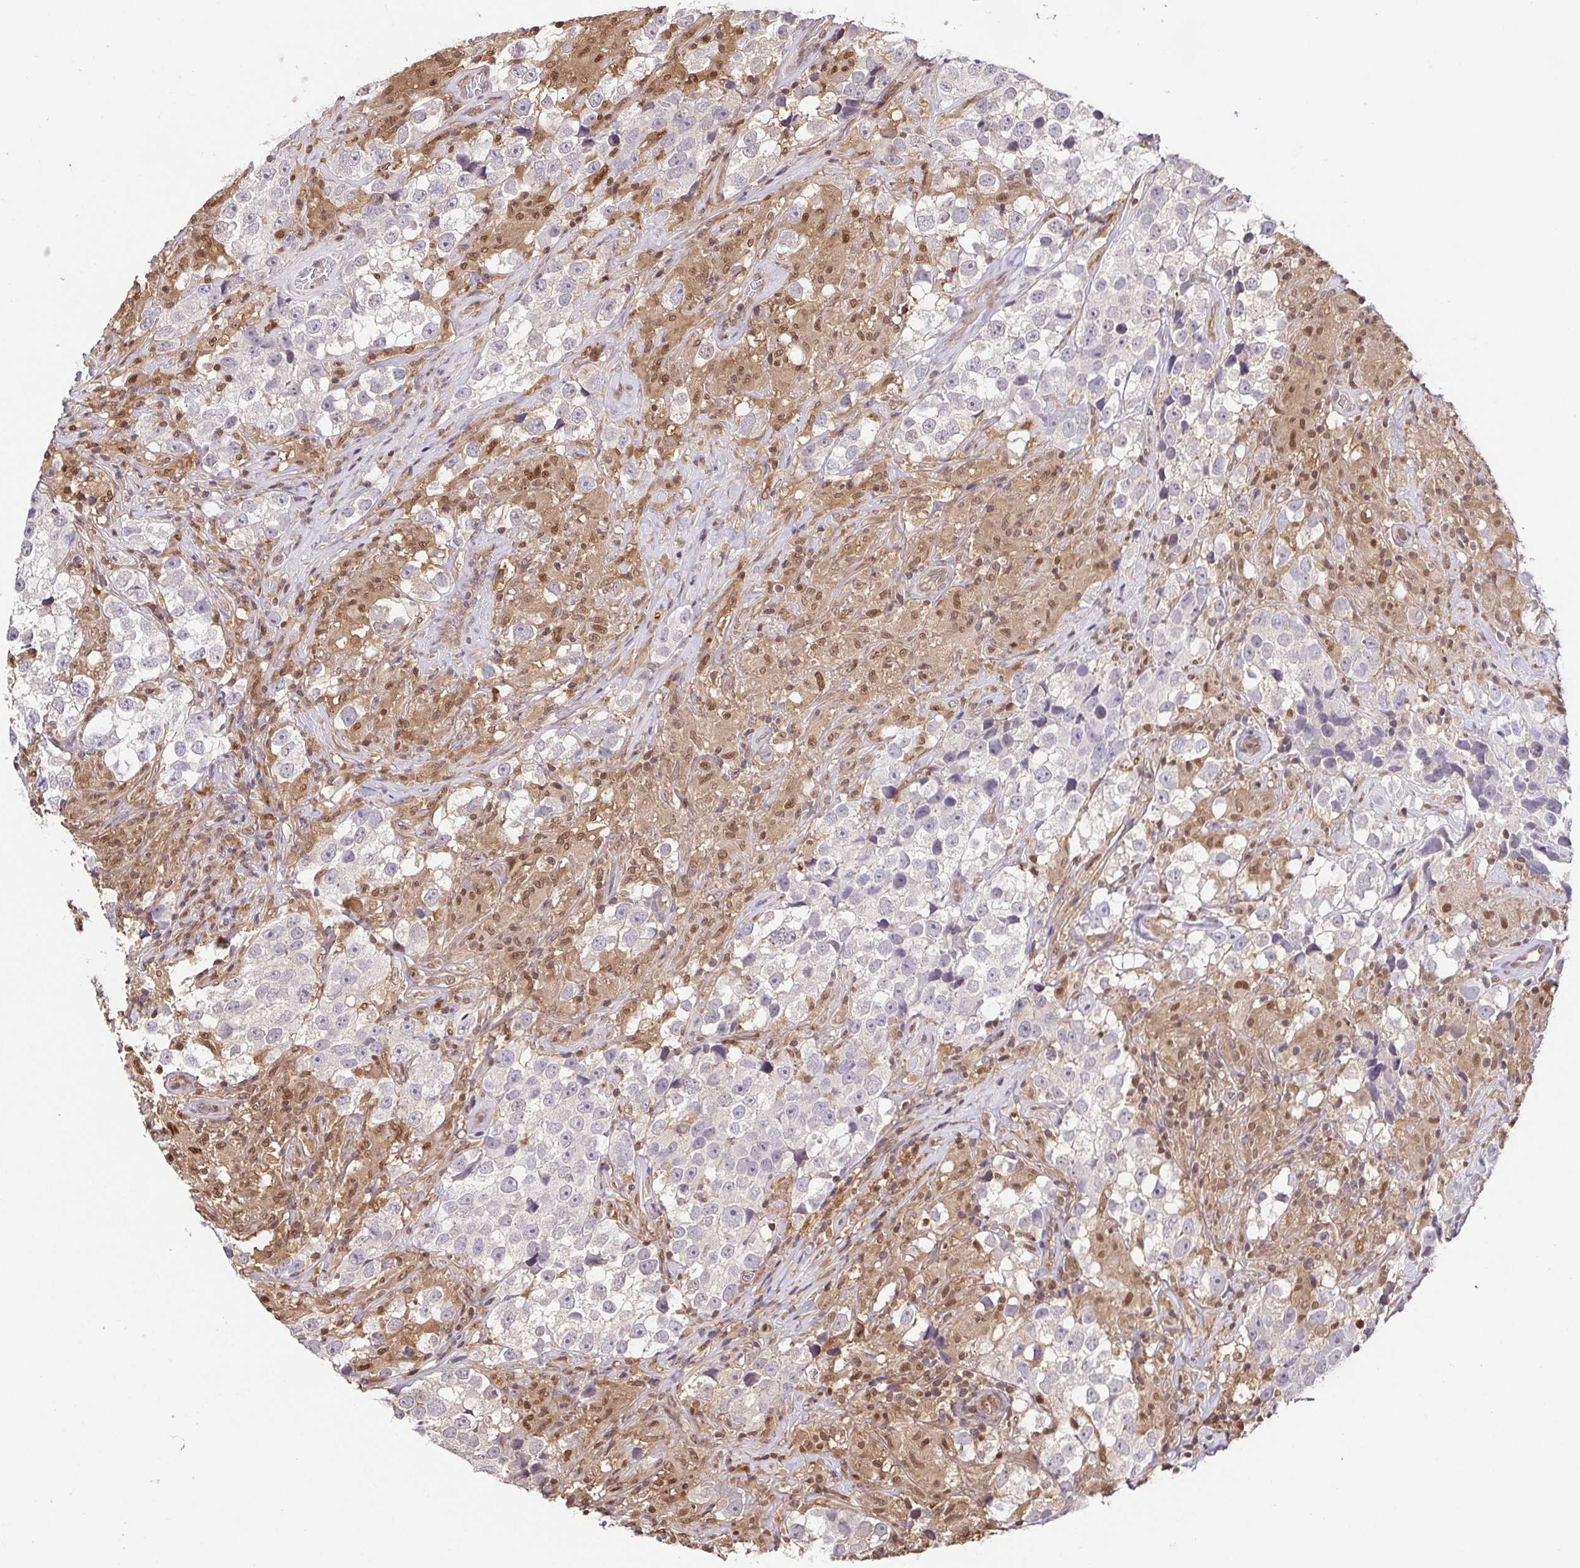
{"staining": {"intensity": "negative", "quantity": "none", "location": "none"}, "tissue": "testis cancer", "cell_type": "Tumor cells", "image_type": "cancer", "snomed": [{"axis": "morphology", "description": "Seminoma, NOS"}, {"axis": "topography", "description": "Testis"}], "caption": "Human testis cancer stained for a protein using immunohistochemistry (IHC) displays no staining in tumor cells.", "gene": "PSMB9", "patient": {"sex": "male", "age": 46}}